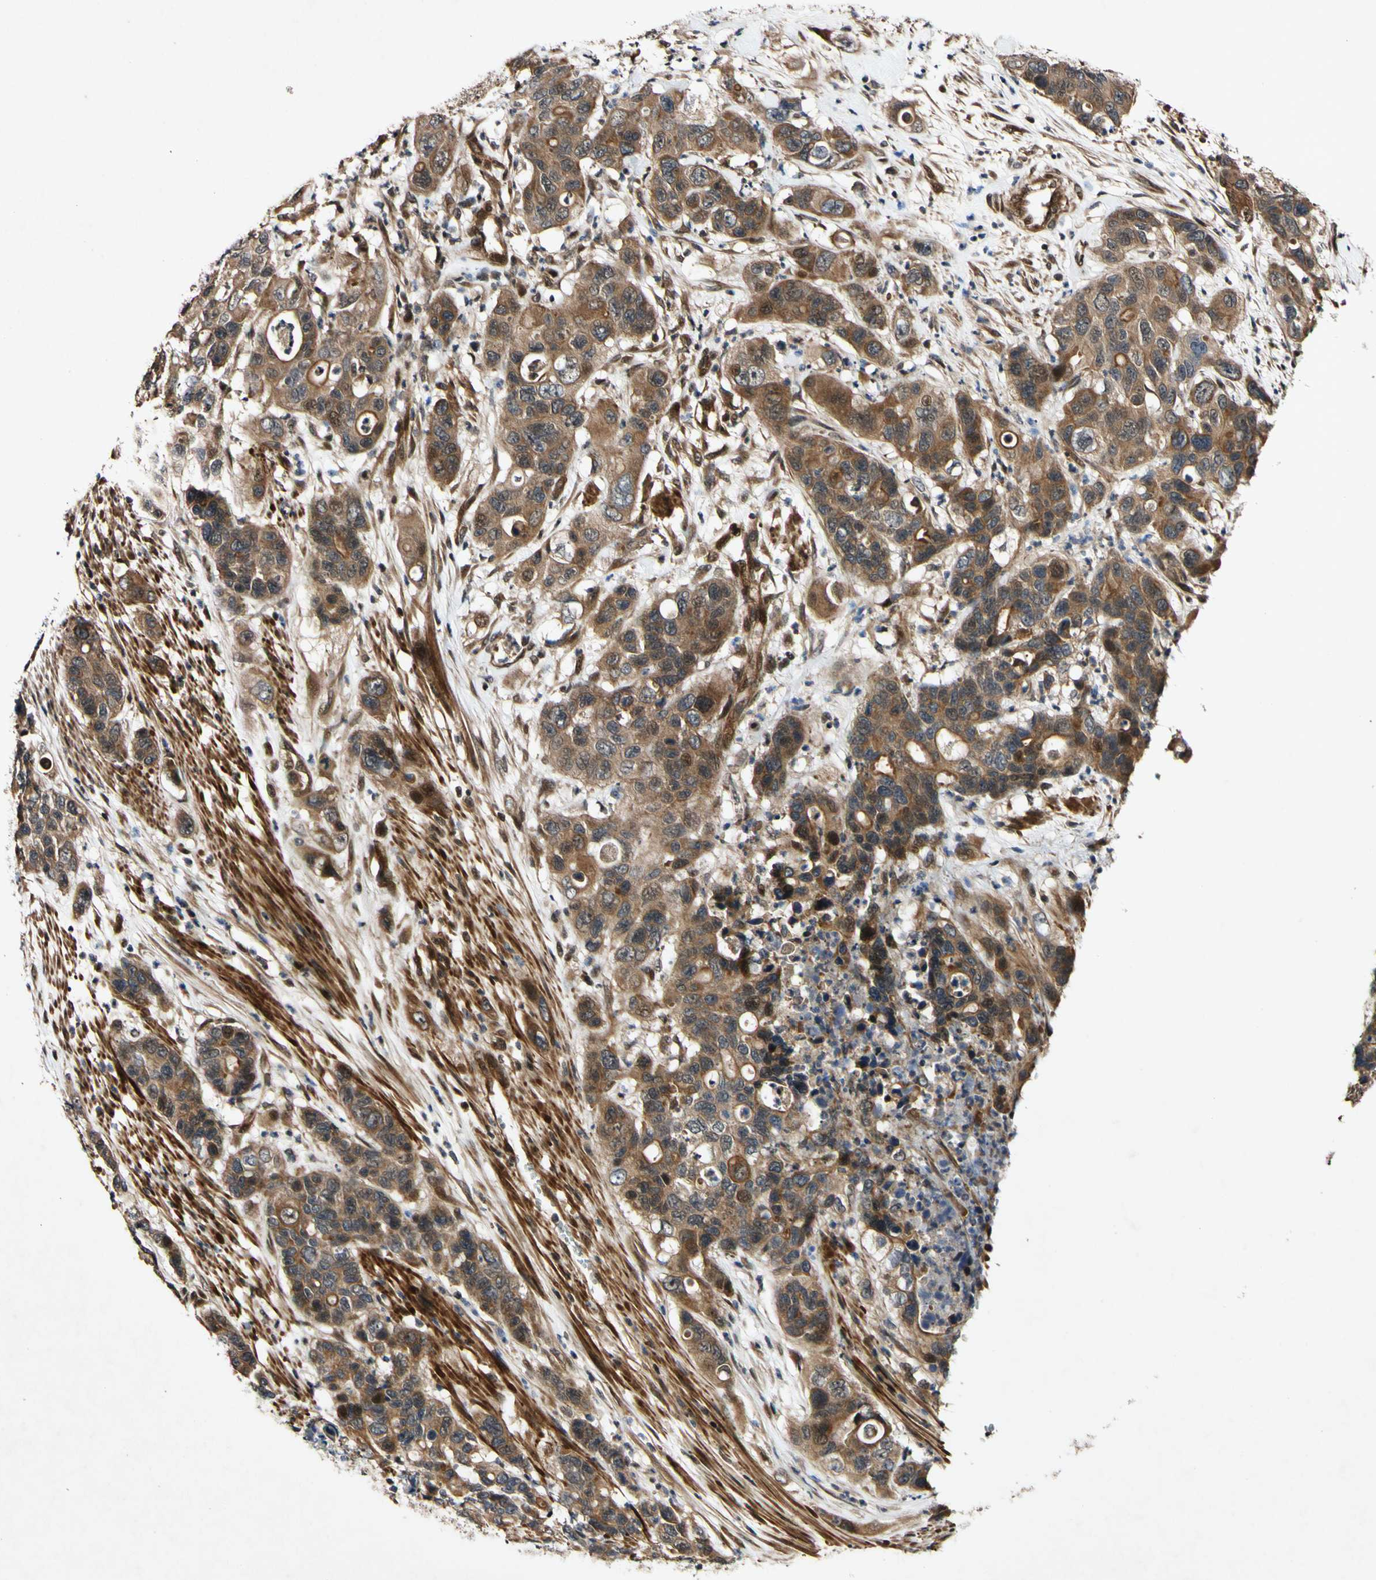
{"staining": {"intensity": "moderate", "quantity": ">75%", "location": "cytoplasmic/membranous"}, "tissue": "pancreatic cancer", "cell_type": "Tumor cells", "image_type": "cancer", "snomed": [{"axis": "morphology", "description": "Adenocarcinoma, NOS"}, {"axis": "topography", "description": "Pancreas"}], "caption": "Immunohistochemistry (IHC) image of pancreatic cancer (adenocarcinoma) stained for a protein (brown), which demonstrates medium levels of moderate cytoplasmic/membranous staining in about >75% of tumor cells.", "gene": "CSNK1E", "patient": {"sex": "female", "age": 71}}